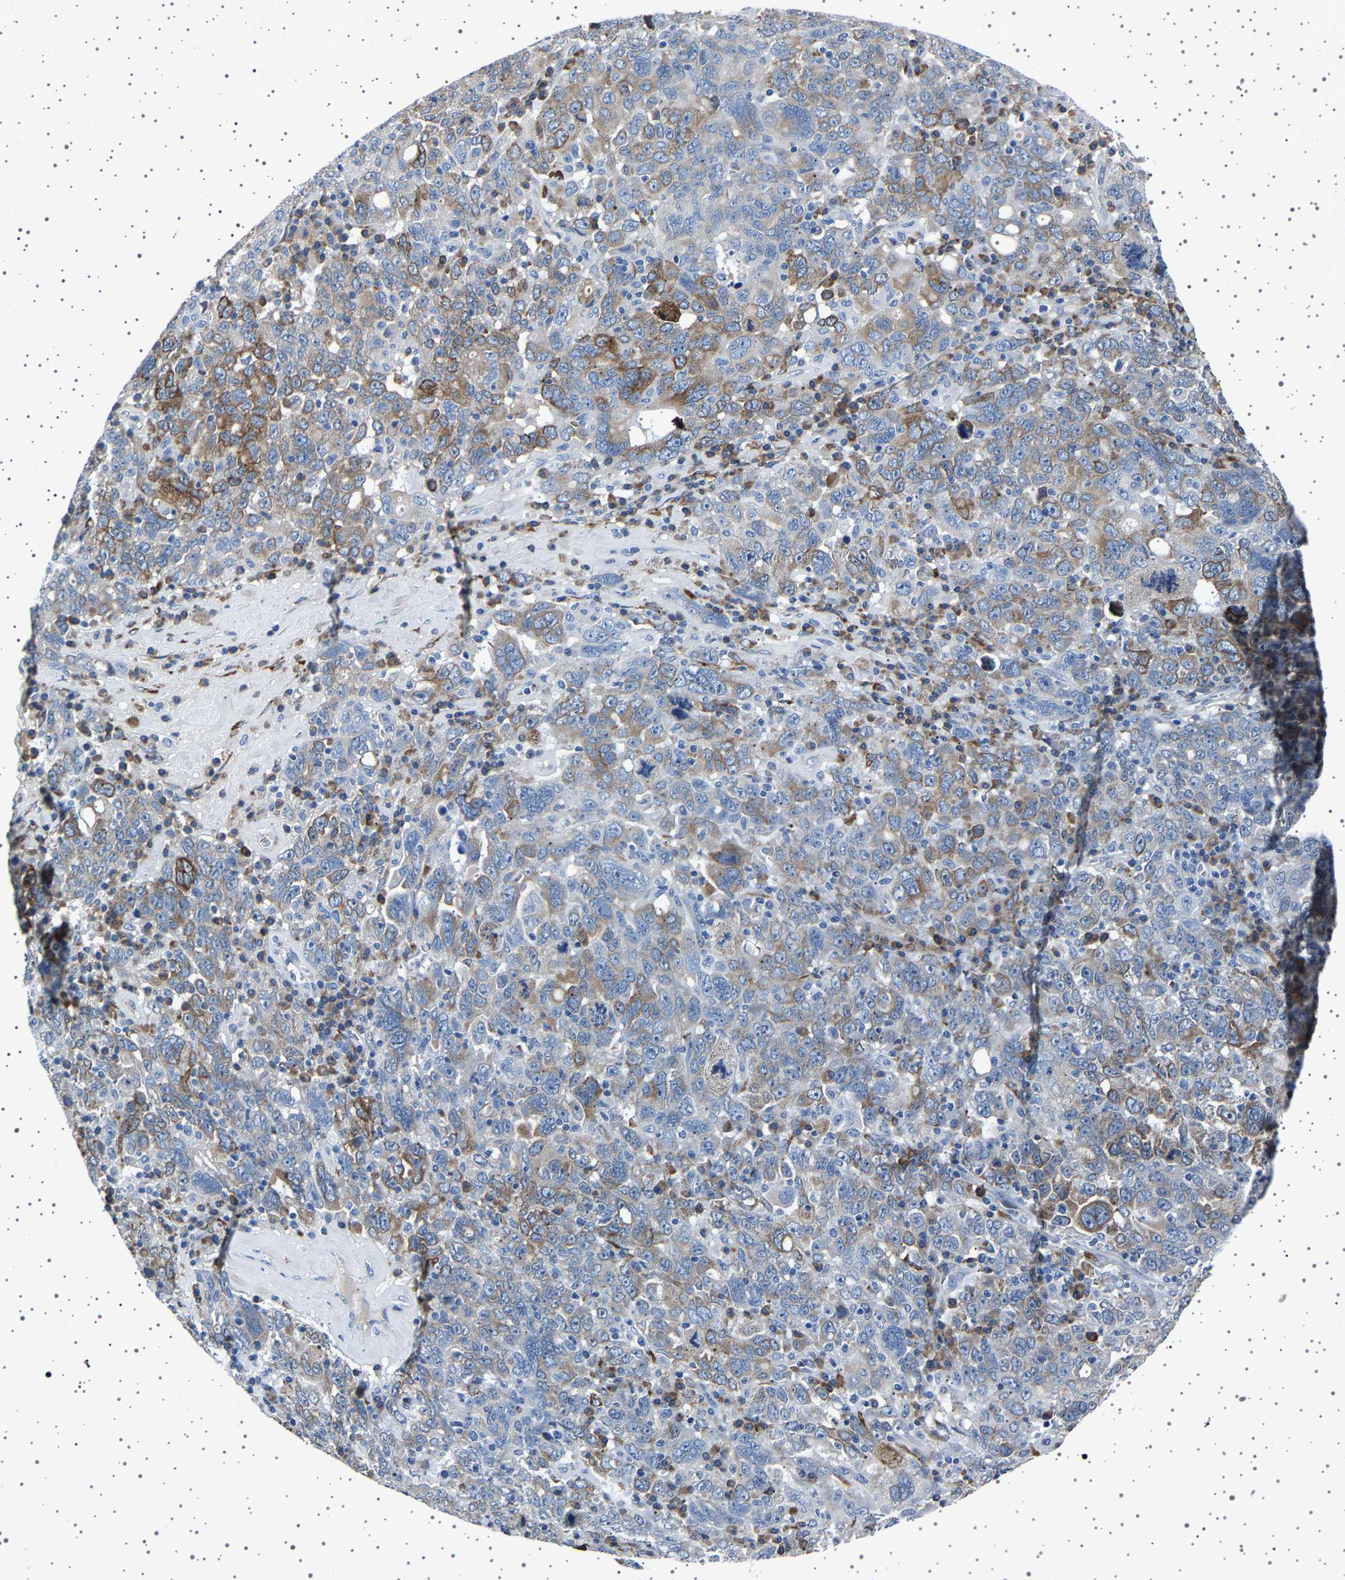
{"staining": {"intensity": "moderate", "quantity": "25%-75%", "location": "cytoplasmic/membranous"}, "tissue": "ovarian cancer", "cell_type": "Tumor cells", "image_type": "cancer", "snomed": [{"axis": "morphology", "description": "Carcinoma, endometroid"}, {"axis": "topography", "description": "Ovary"}], "caption": "IHC photomicrograph of human ovarian cancer (endometroid carcinoma) stained for a protein (brown), which reveals medium levels of moderate cytoplasmic/membranous staining in approximately 25%-75% of tumor cells.", "gene": "FTCD", "patient": {"sex": "female", "age": 62}}